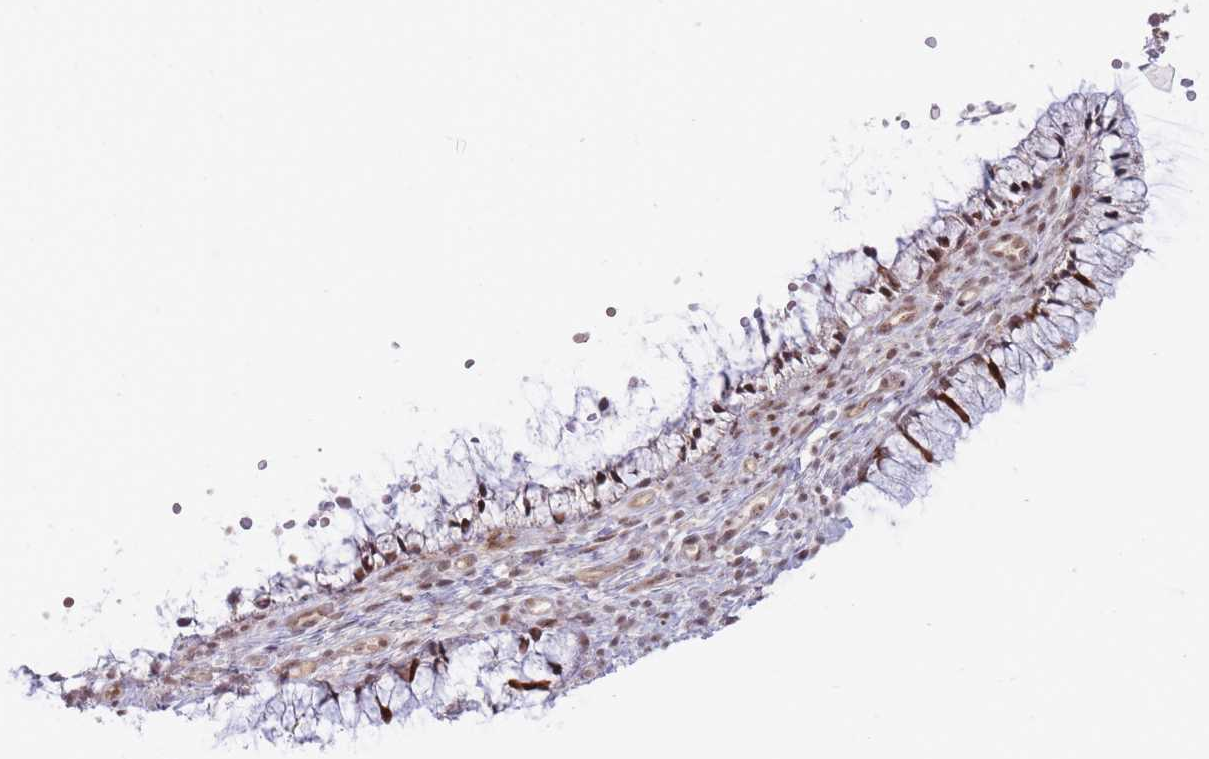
{"staining": {"intensity": "moderate", "quantity": ">75%", "location": "nuclear"}, "tissue": "cervix", "cell_type": "Glandular cells", "image_type": "normal", "snomed": [{"axis": "morphology", "description": "Normal tissue, NOS"}, {"axis": "topography", "description": "Cervix"}], "caption": "Protein staining of unremarkable cervix shows moderate nuclear expression in about >75% of glandular cells.", "gene": "BOD1L1", "patient": {"sex": "female", "age": 36}}